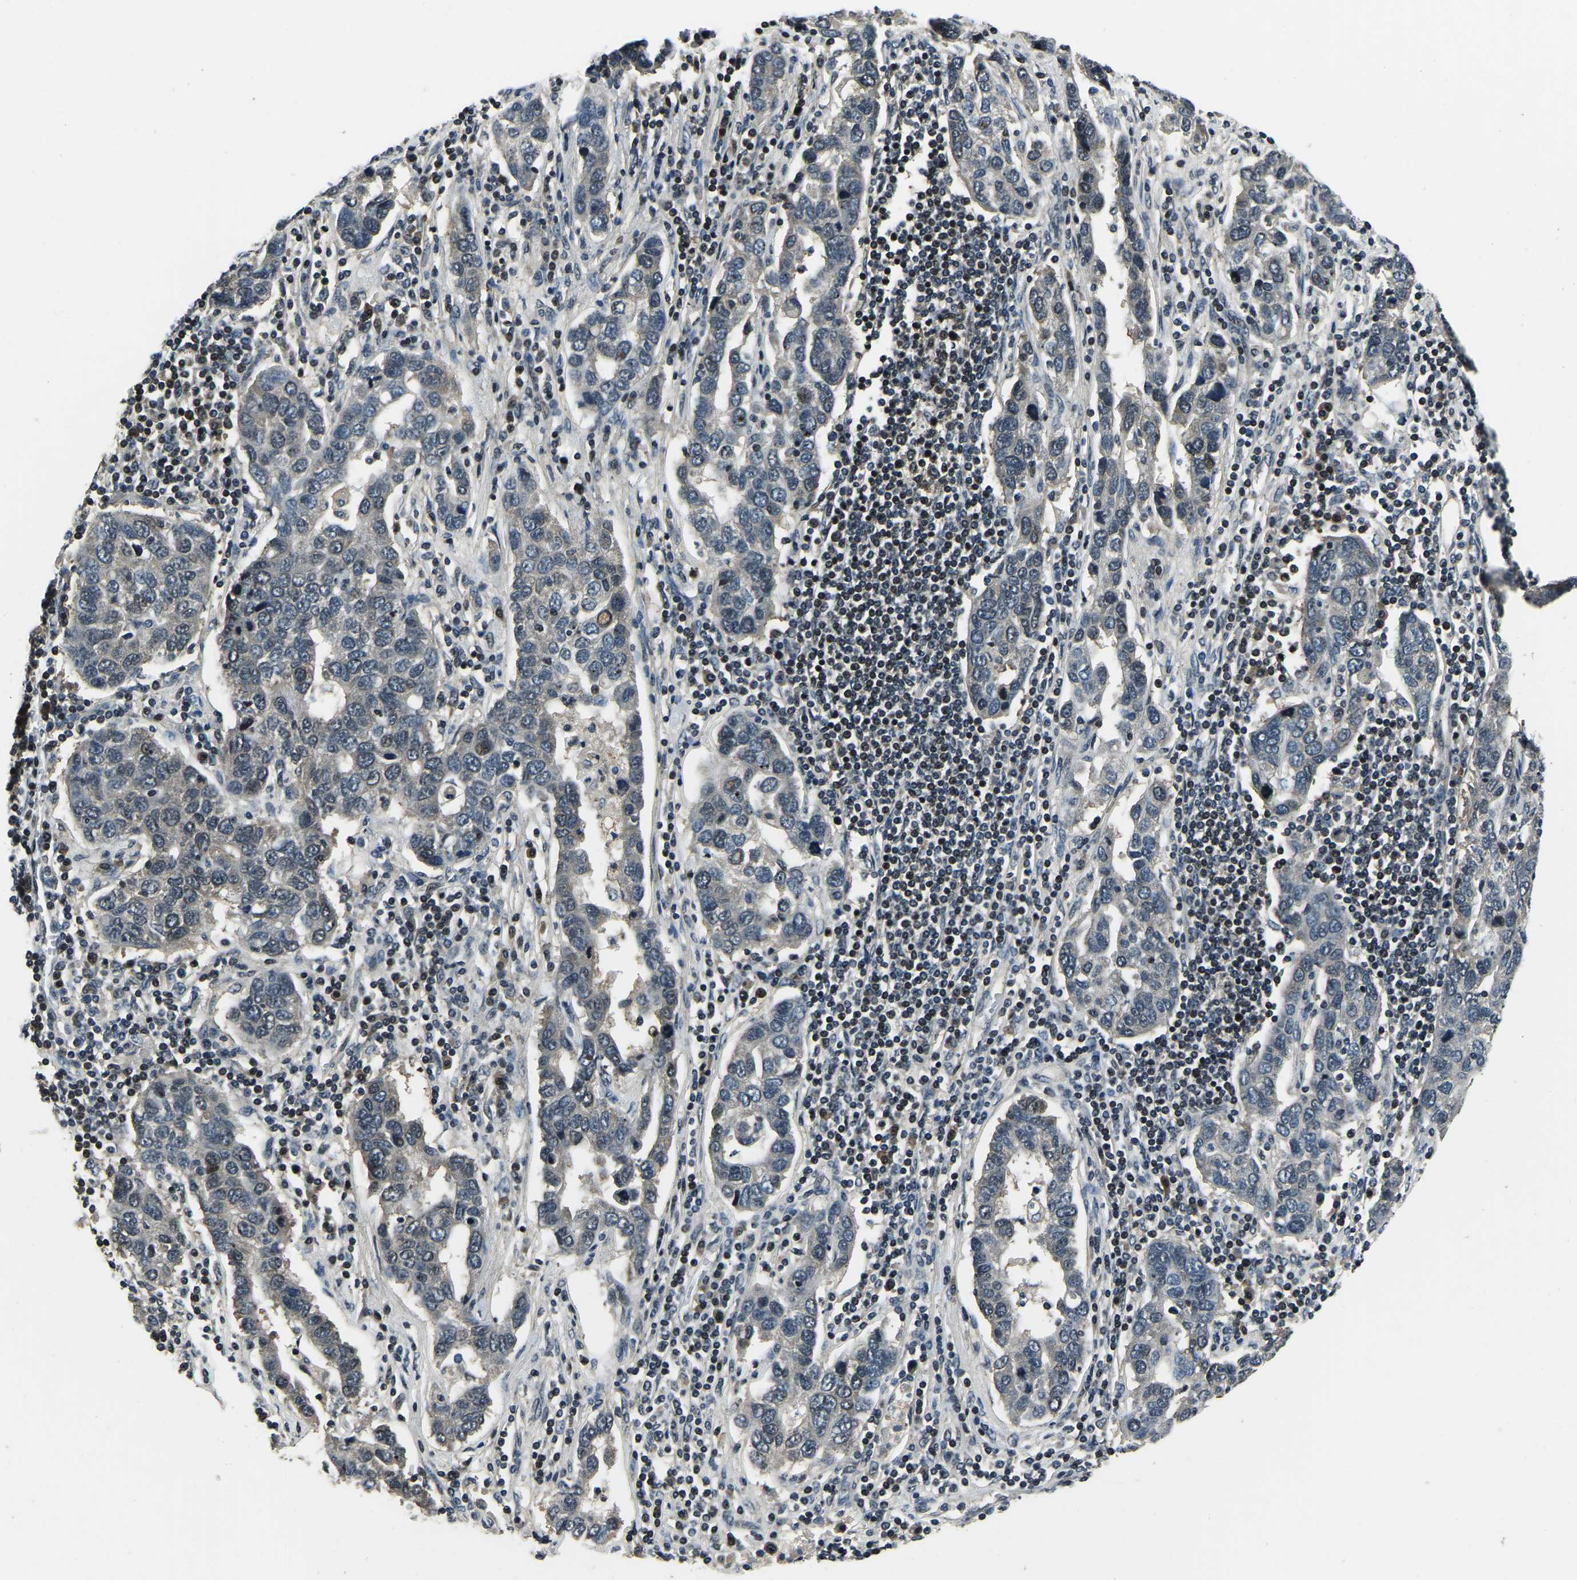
{"staining": {"intensity": "weak", "quantity": "<25%", "location": "cytoplasmic/membranous"}, "tissue": "pancreatic cancer", "cell_type": "Tumor cells", "image_type": "cancer", "snomed": [{"axis": "morphology", "description": "Adenocarcinoma, NOS"}, {"axis": "topography", "description": "Pancreas"}], "caption": "Tumor cells are negative for brown protein staining in pancreatic adenocarcinoma. (Immunohistochemistry (ihc), brightfield microscopy, high magnification).", "gene": "ANKIB1", "patient": {"sex": "female", "age": 61}}